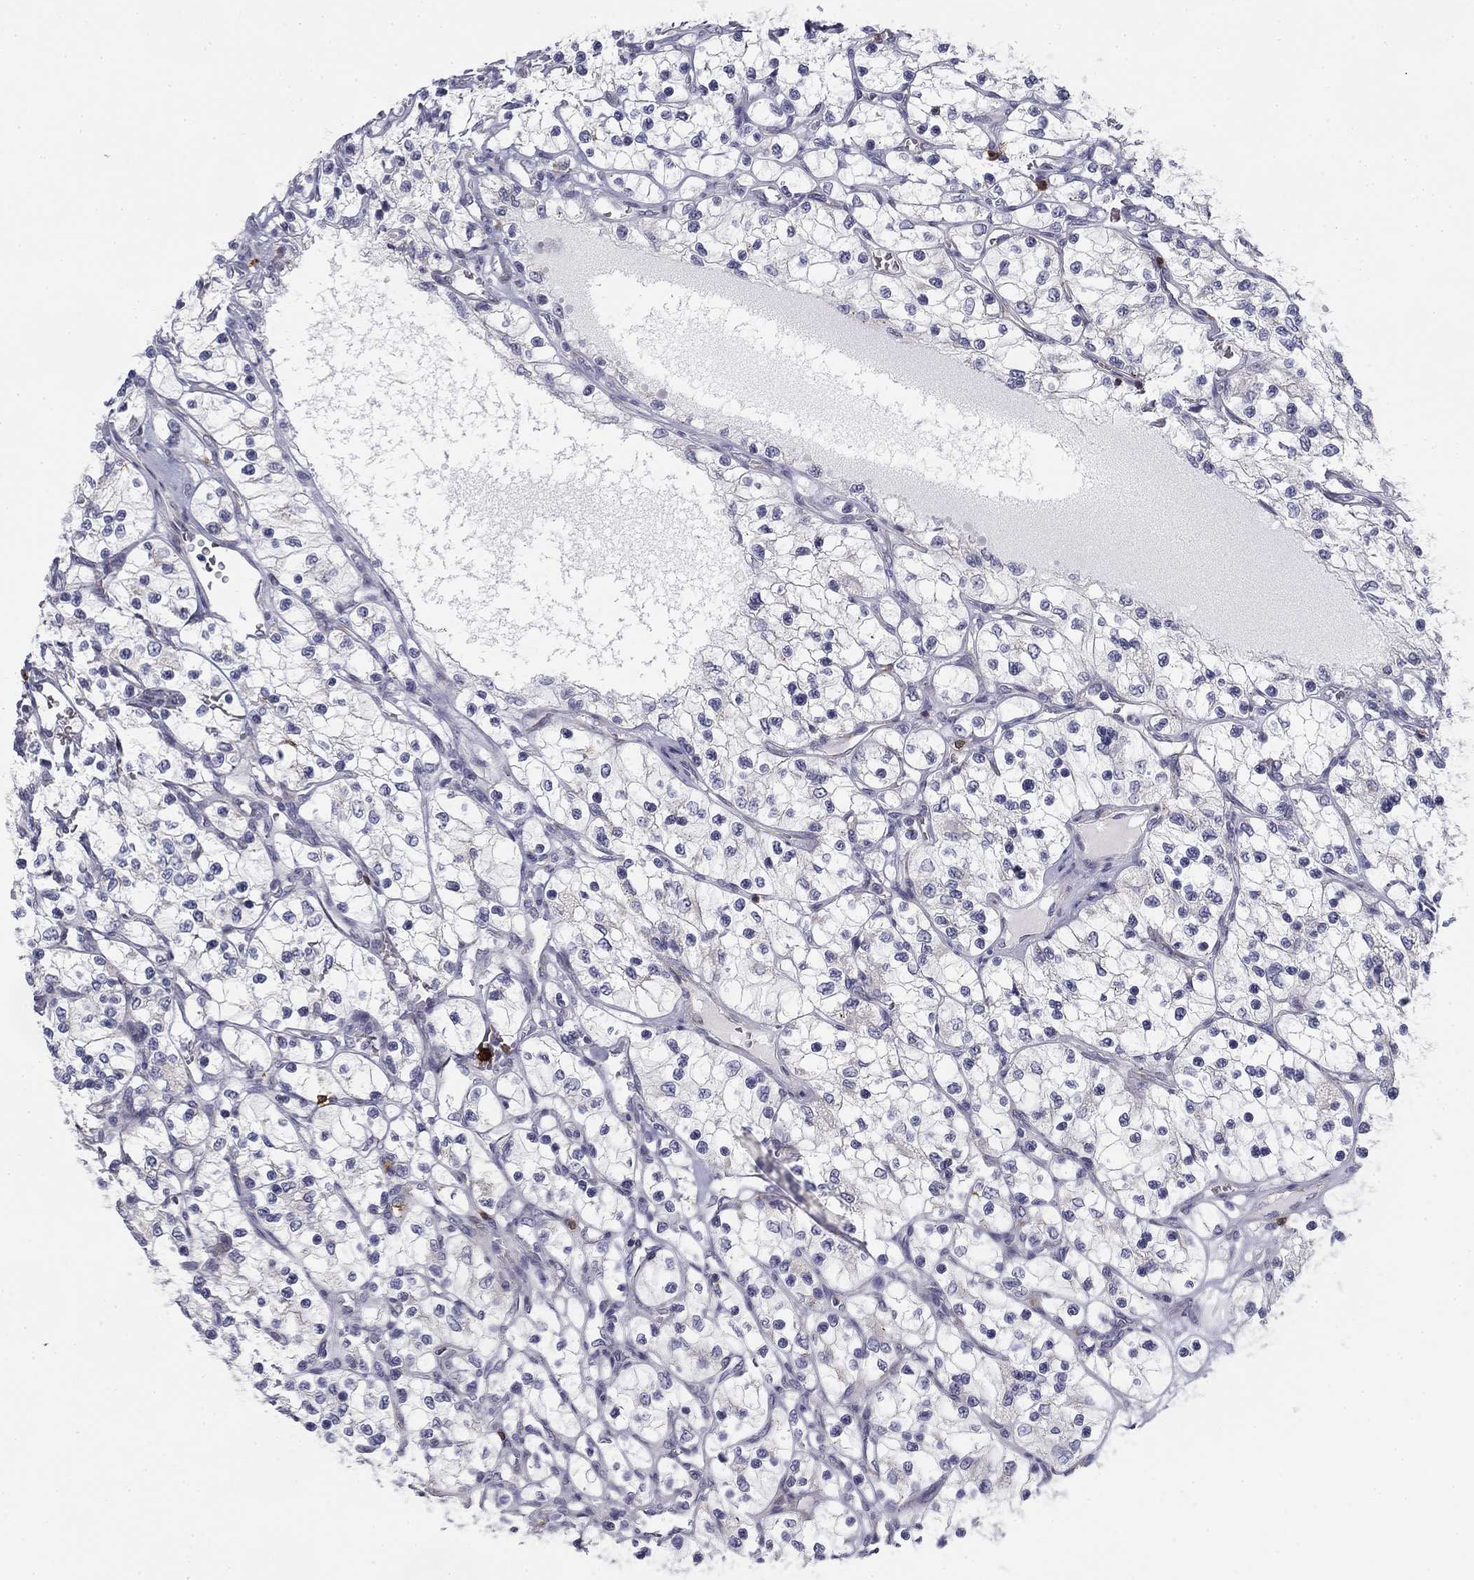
{"staining": {"intensity": "negative", "quantity": "none", "location": "none"}, "tissue": "renal cancer", "cell_type": "Tumor cells", "image_type": "cancer", "snomed": [{"axis": "morphology", "description": "Adenocarcinoma, NOS"}, {"axis": "topography", "description": "Kidney"}], "caption": "High power microscopy micrograph of an immunohistochemistry (IHC) micrograph of renal cancer (adenocarcinoma), revealing no significant expression in tumor cells. Brightfield microscopy of immunohistochemistry stained with DAB (brown) and hematoxylin (blue), captured at high magnification.", "gene": "TRAT1", "patient": {"sex": "female", "age": 69}}